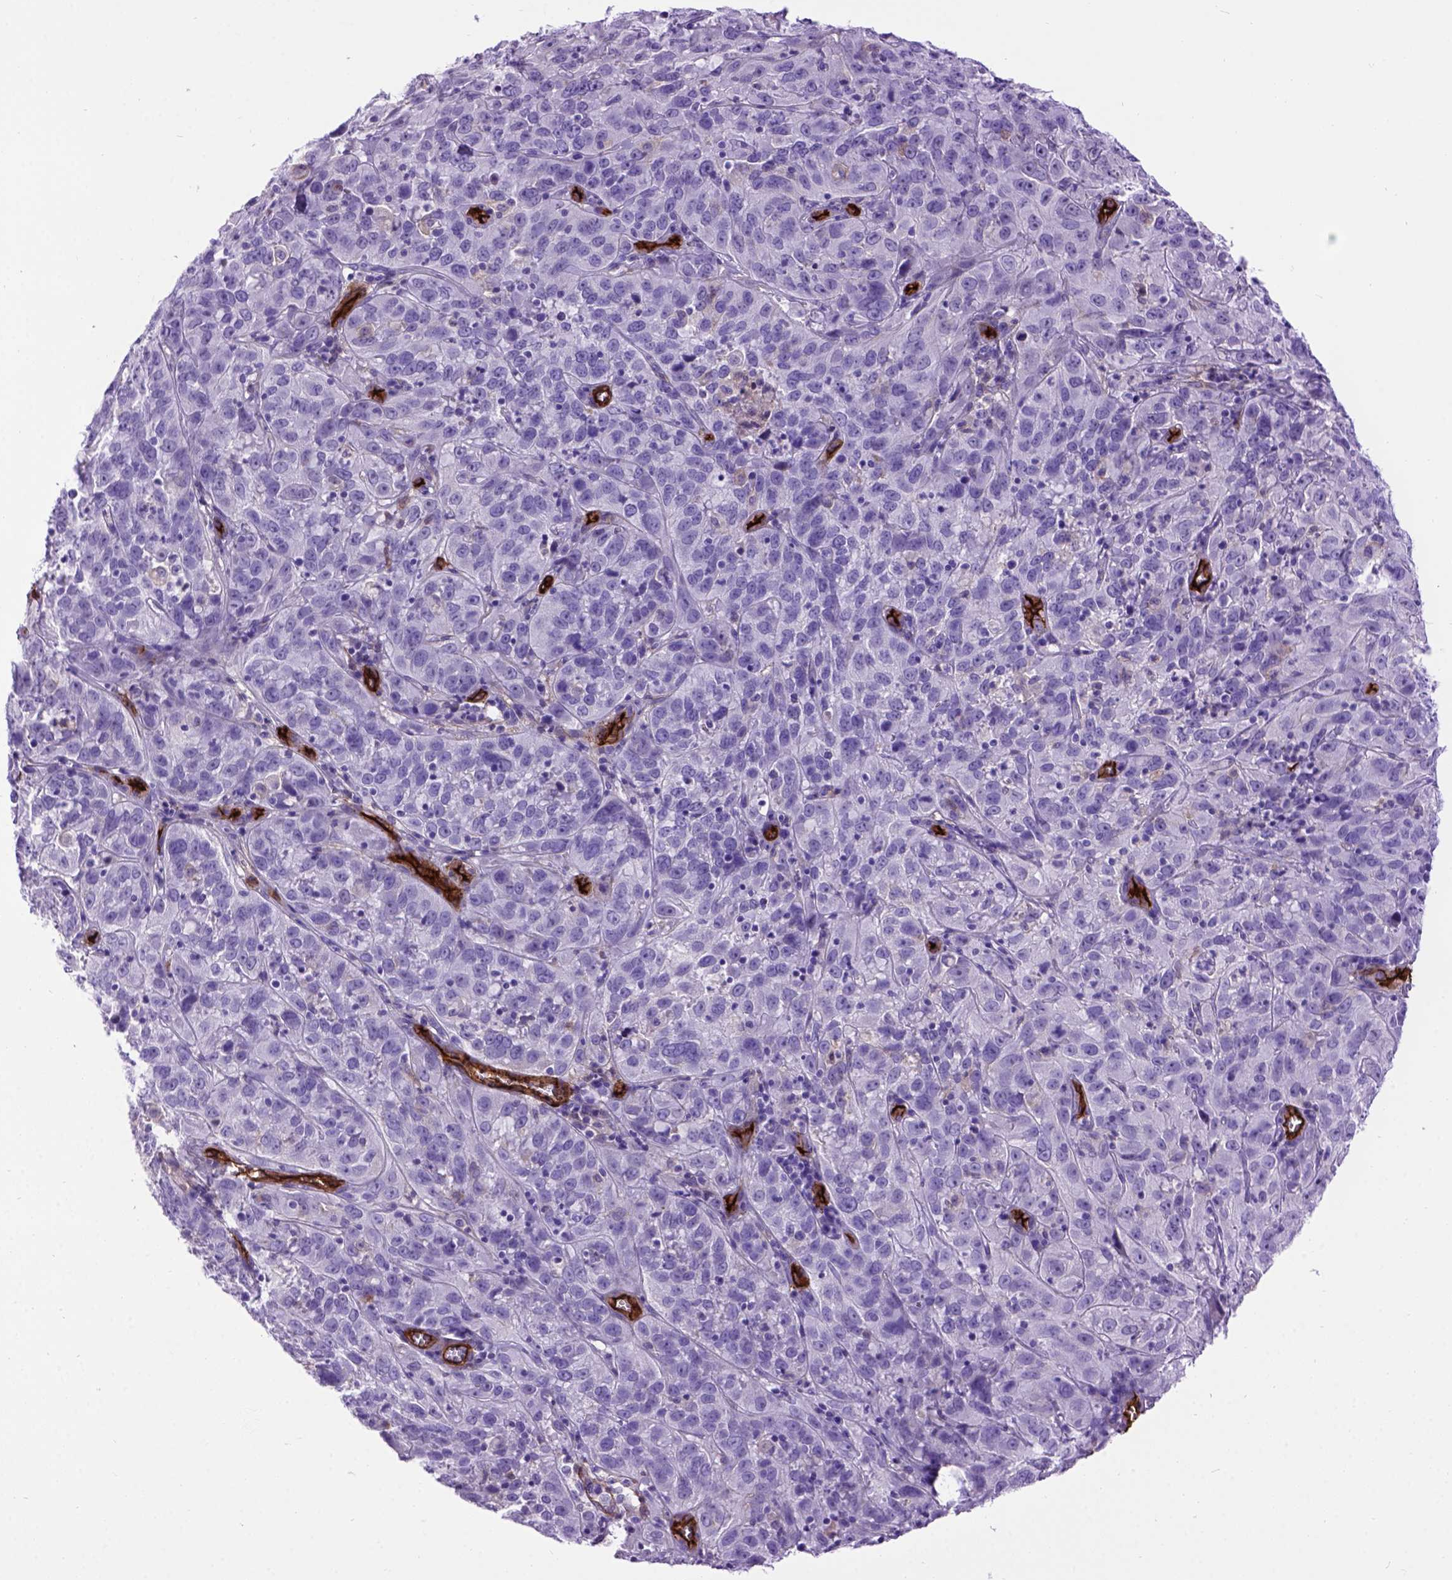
{"staining": {"intensity": "negative", "quantity": "none", "location": "none"}, "tissue": "cervical cancer", "cell_type": "Tumor cells", "image_type": "cancer", "snomed": [{"axis": "morphology", "description": "Squamous cell carcinoma, NOS"}, {"axis": "topography", "description": "Cervix"}], "caption": "Cervical cancer was stained to show a protein in brown. There is no significant positivity in tumor cells.", "gene": "ENG", "patient": {"sex": "female", "age": 32}}